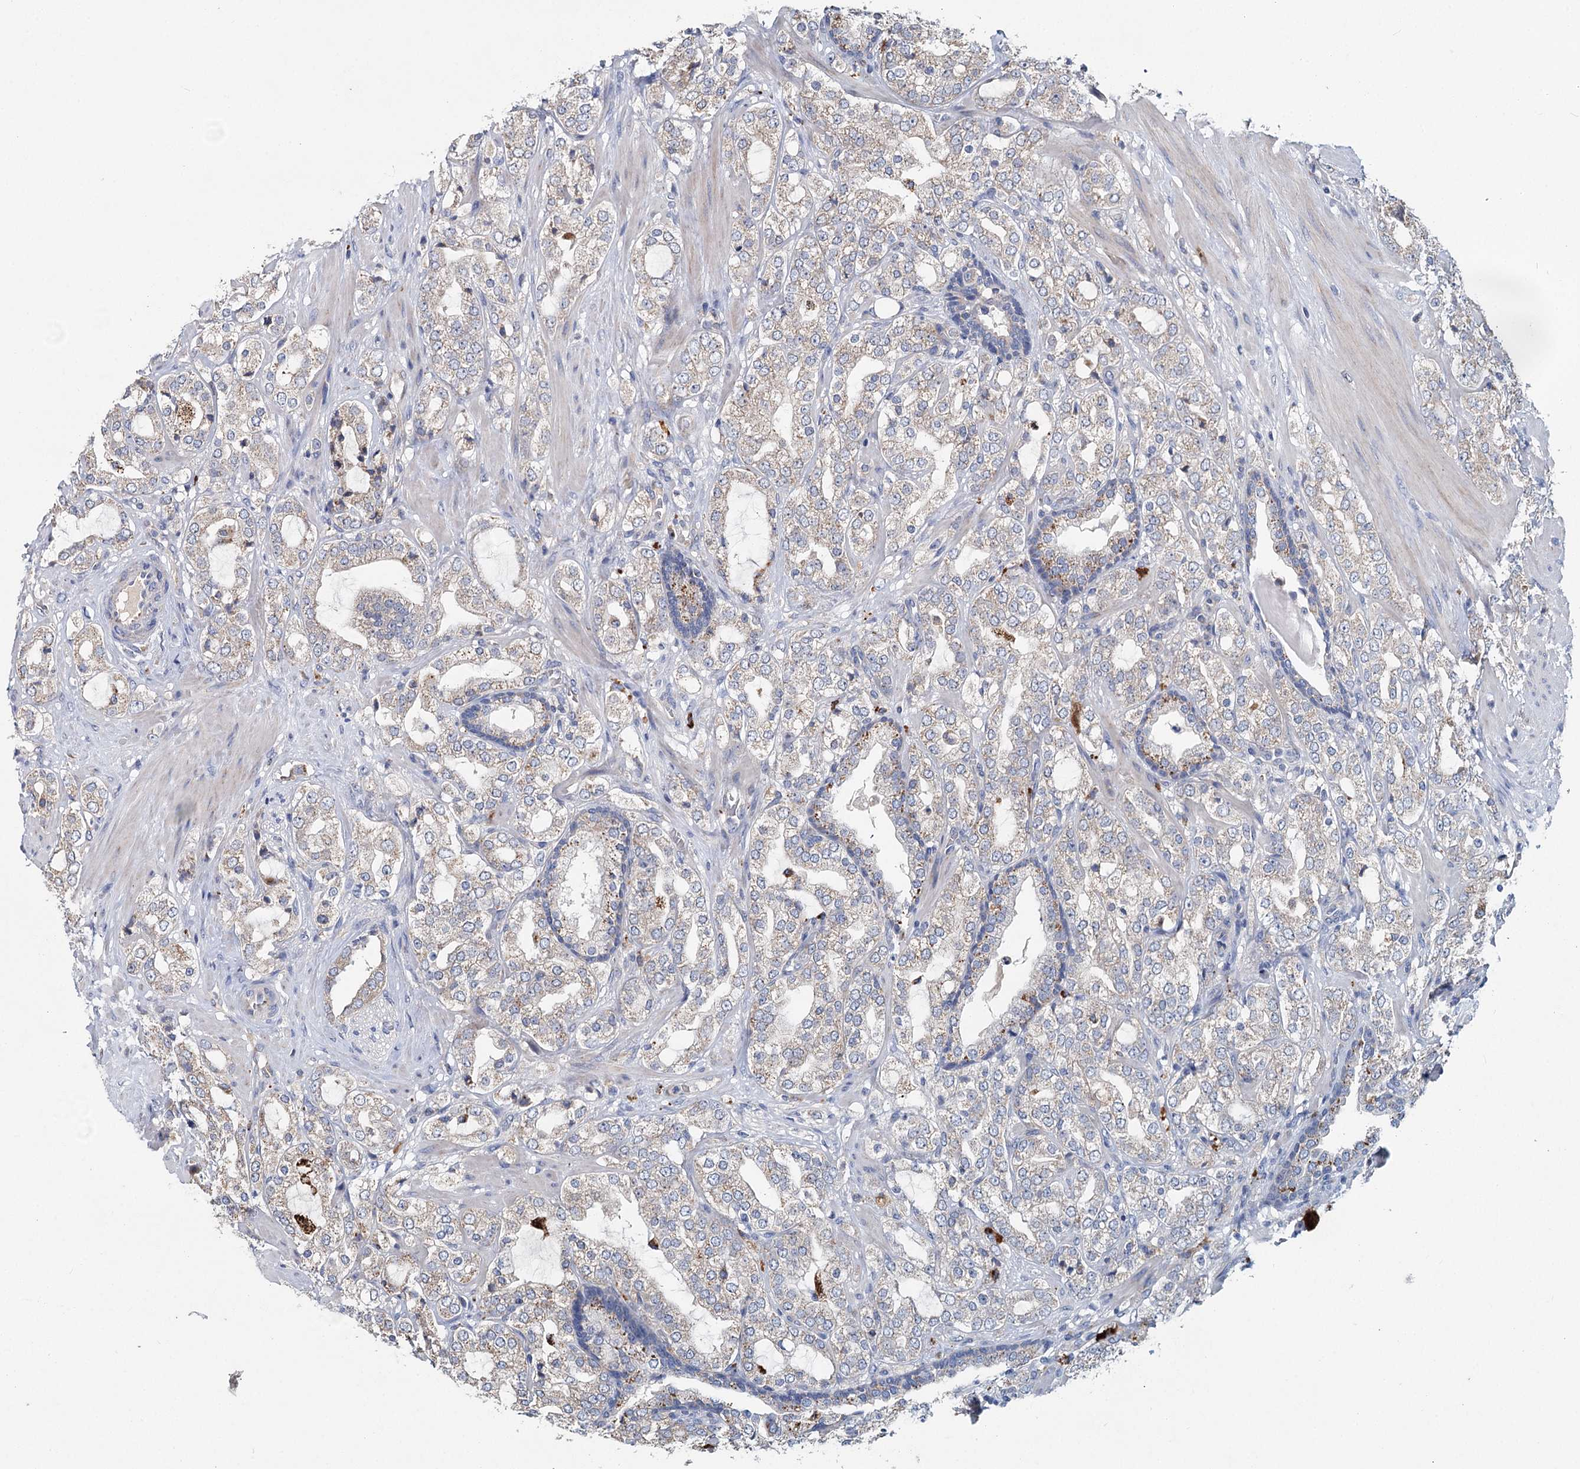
{"staining": {"intensity": "weak", "quantity": "25%-75%", "location": "cytoplasmic/membranous"}, "tissue": "prostate cancer", "cell_type": "Tumor cells", "image_type": "cancer", "snomed": [{"axis": "morphology", "description": "Adenocarcinoma, High grade"}, {"axis": "topography", "description": "Prostate"}], "caption": "The histopathology image demonstrates staining of prostate cancer, revealing weak cytoplasmic/membranous protein positivity (brown color) within tumor cells.", "gene": "ANKRD16", "patient": {"sex": "male", "age": 64}}